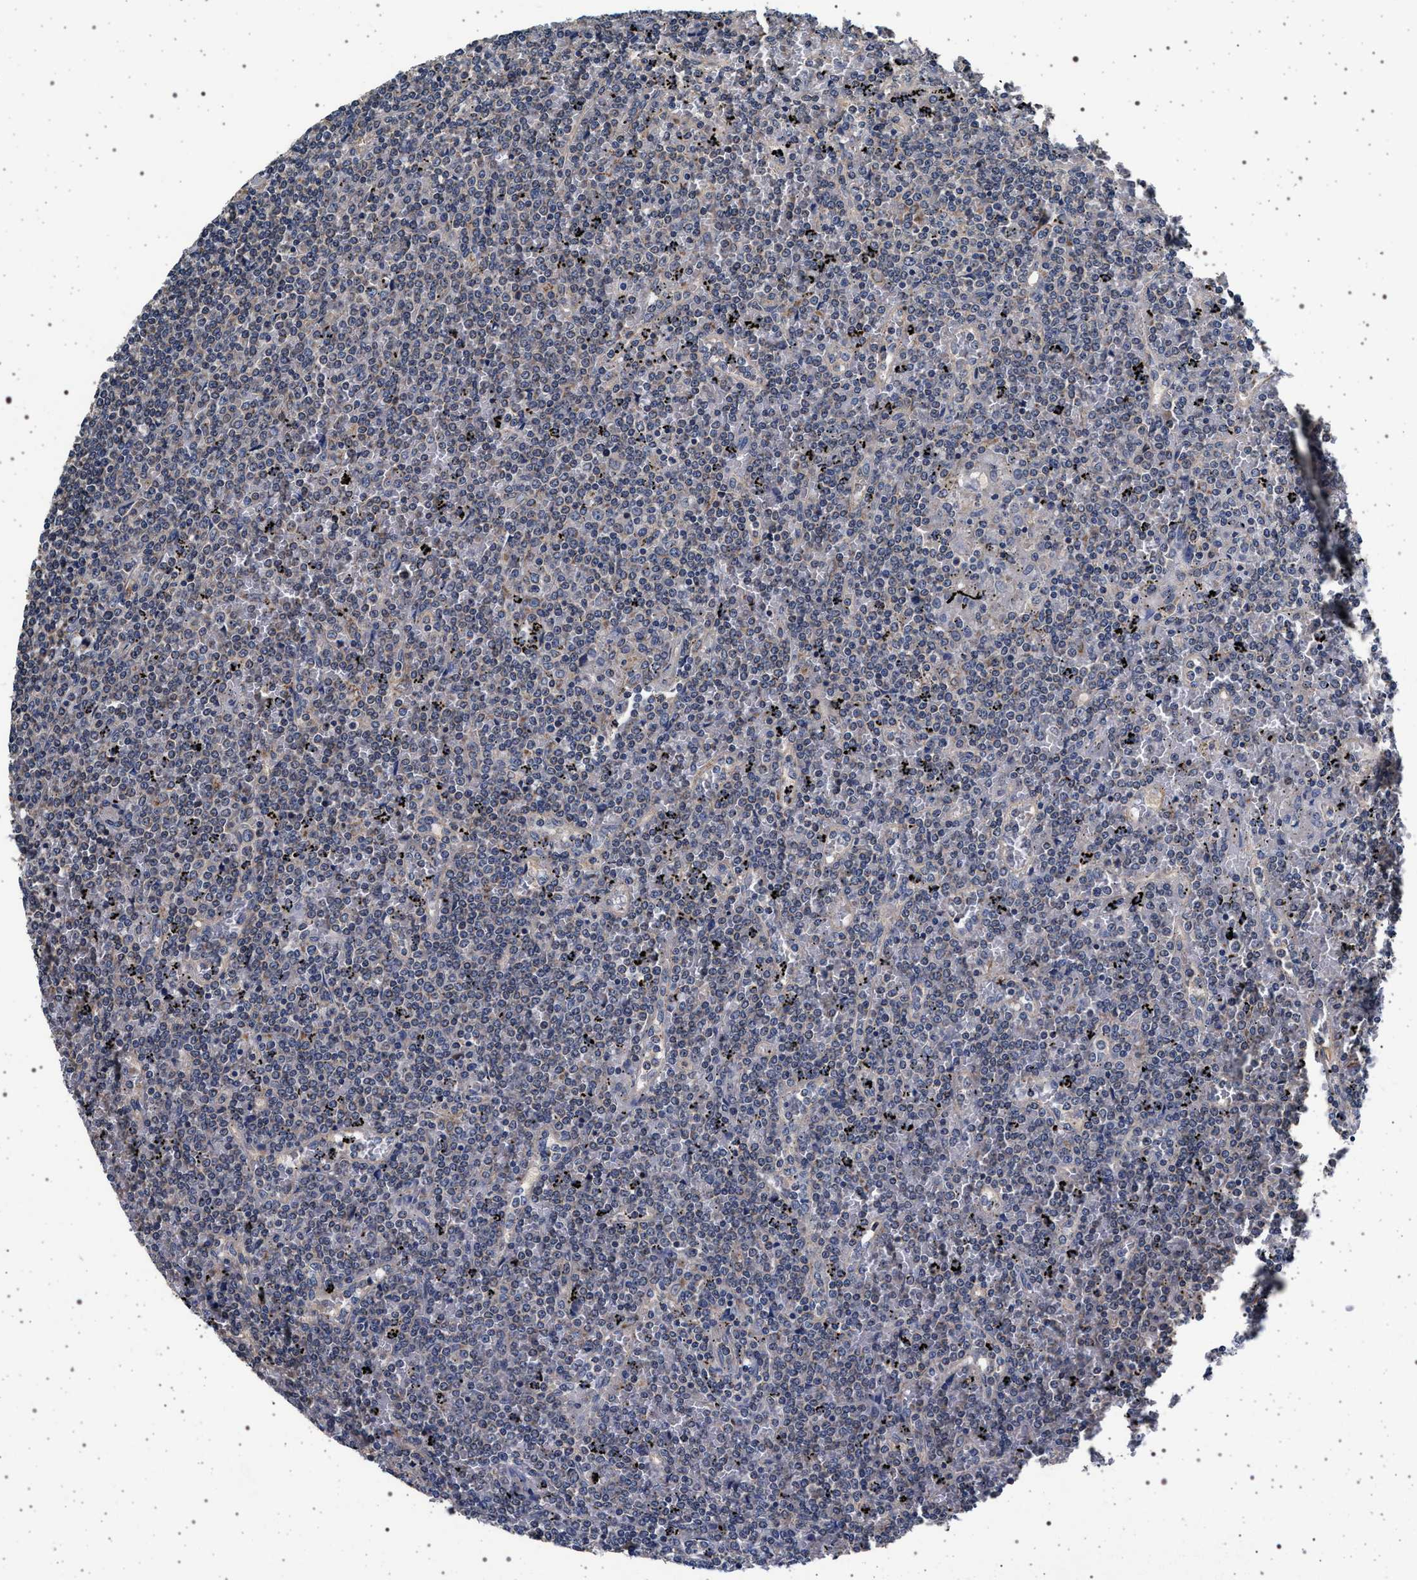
{"staining": {"intensity": "negative", "quantity": "none", "location": "none"}, "tissue": "lymphoma", "cell_type": "Tumor cells", "image_type": "cancer", "snomed": [{"axis": "morphology", "description": "Malignant lymphoma, non-Hodgkin's type, Low grade"}, {"axis": "topography", "description": "Spleen"}], "caption": "A histopathology image of lymphoma stained for a protein shows no brown staining in tumor cells.", "gene": "MAP3K2", "patient": {"sex": "female", "age": 19}}